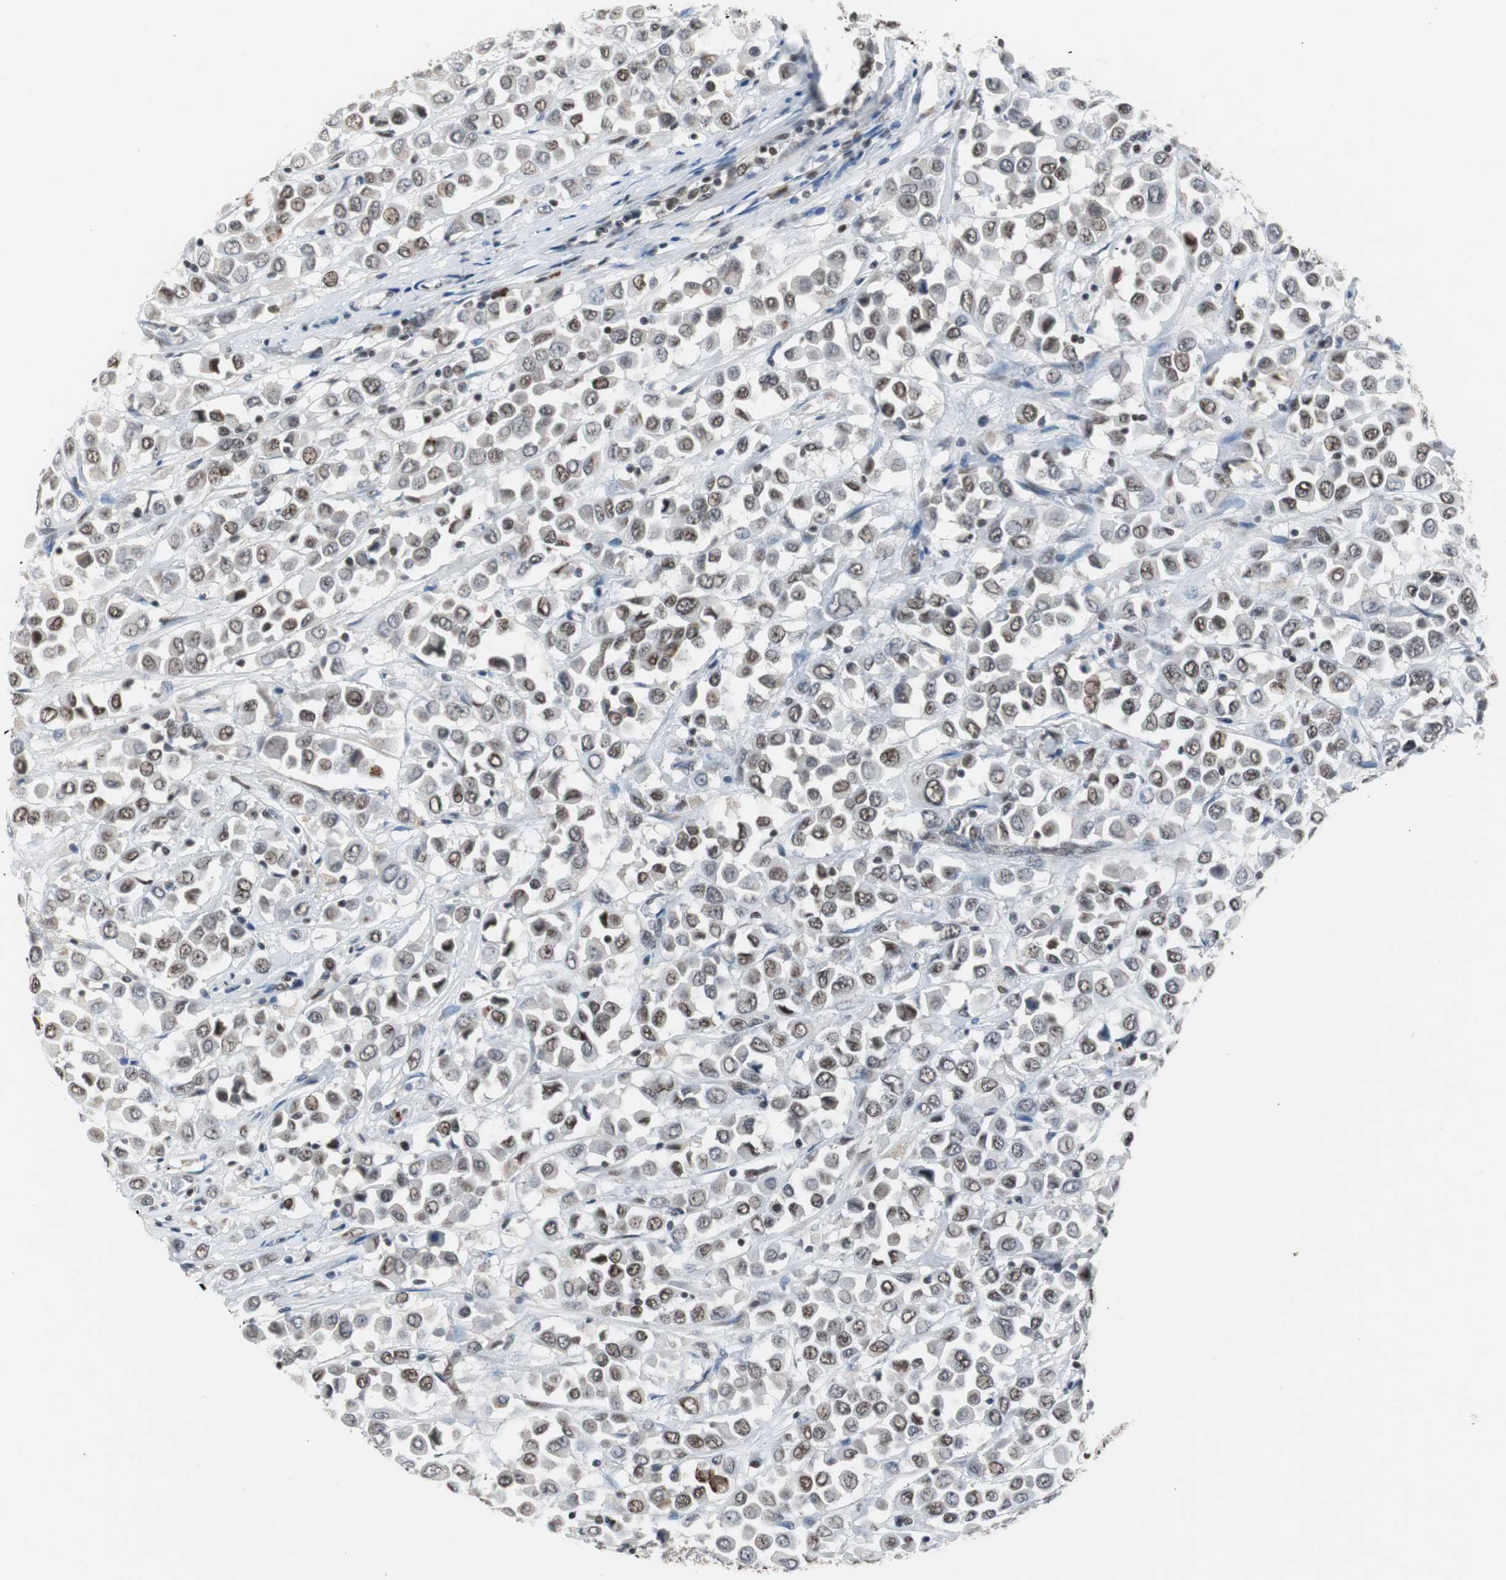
{"staining": {"intensity": "moderate", "quantity": ">75%", "location": "nuclear"}, "tissue": "breast cancer", "cell_type": "Tumor cells", "image_type": "cancer", "snomed": [{"axis": "morphology", "description": "Duct carcinoma"}, {"axis": "topography", "description": "Breast"}], "caption": "DAB (3,3'-diaminobenzidine) immunohistochemical staining of human breast cancer (invasive ductal carcinoma) shows moderate nuclear protein expression in about >75% of tumor cells. The protein of interest is stained brown, and the nuclei are stained in blue (DAB IHC with brightfield microscopy, high magnification).", "gene": "TAF7", "patient": {"sex": "female", "age": 61}}